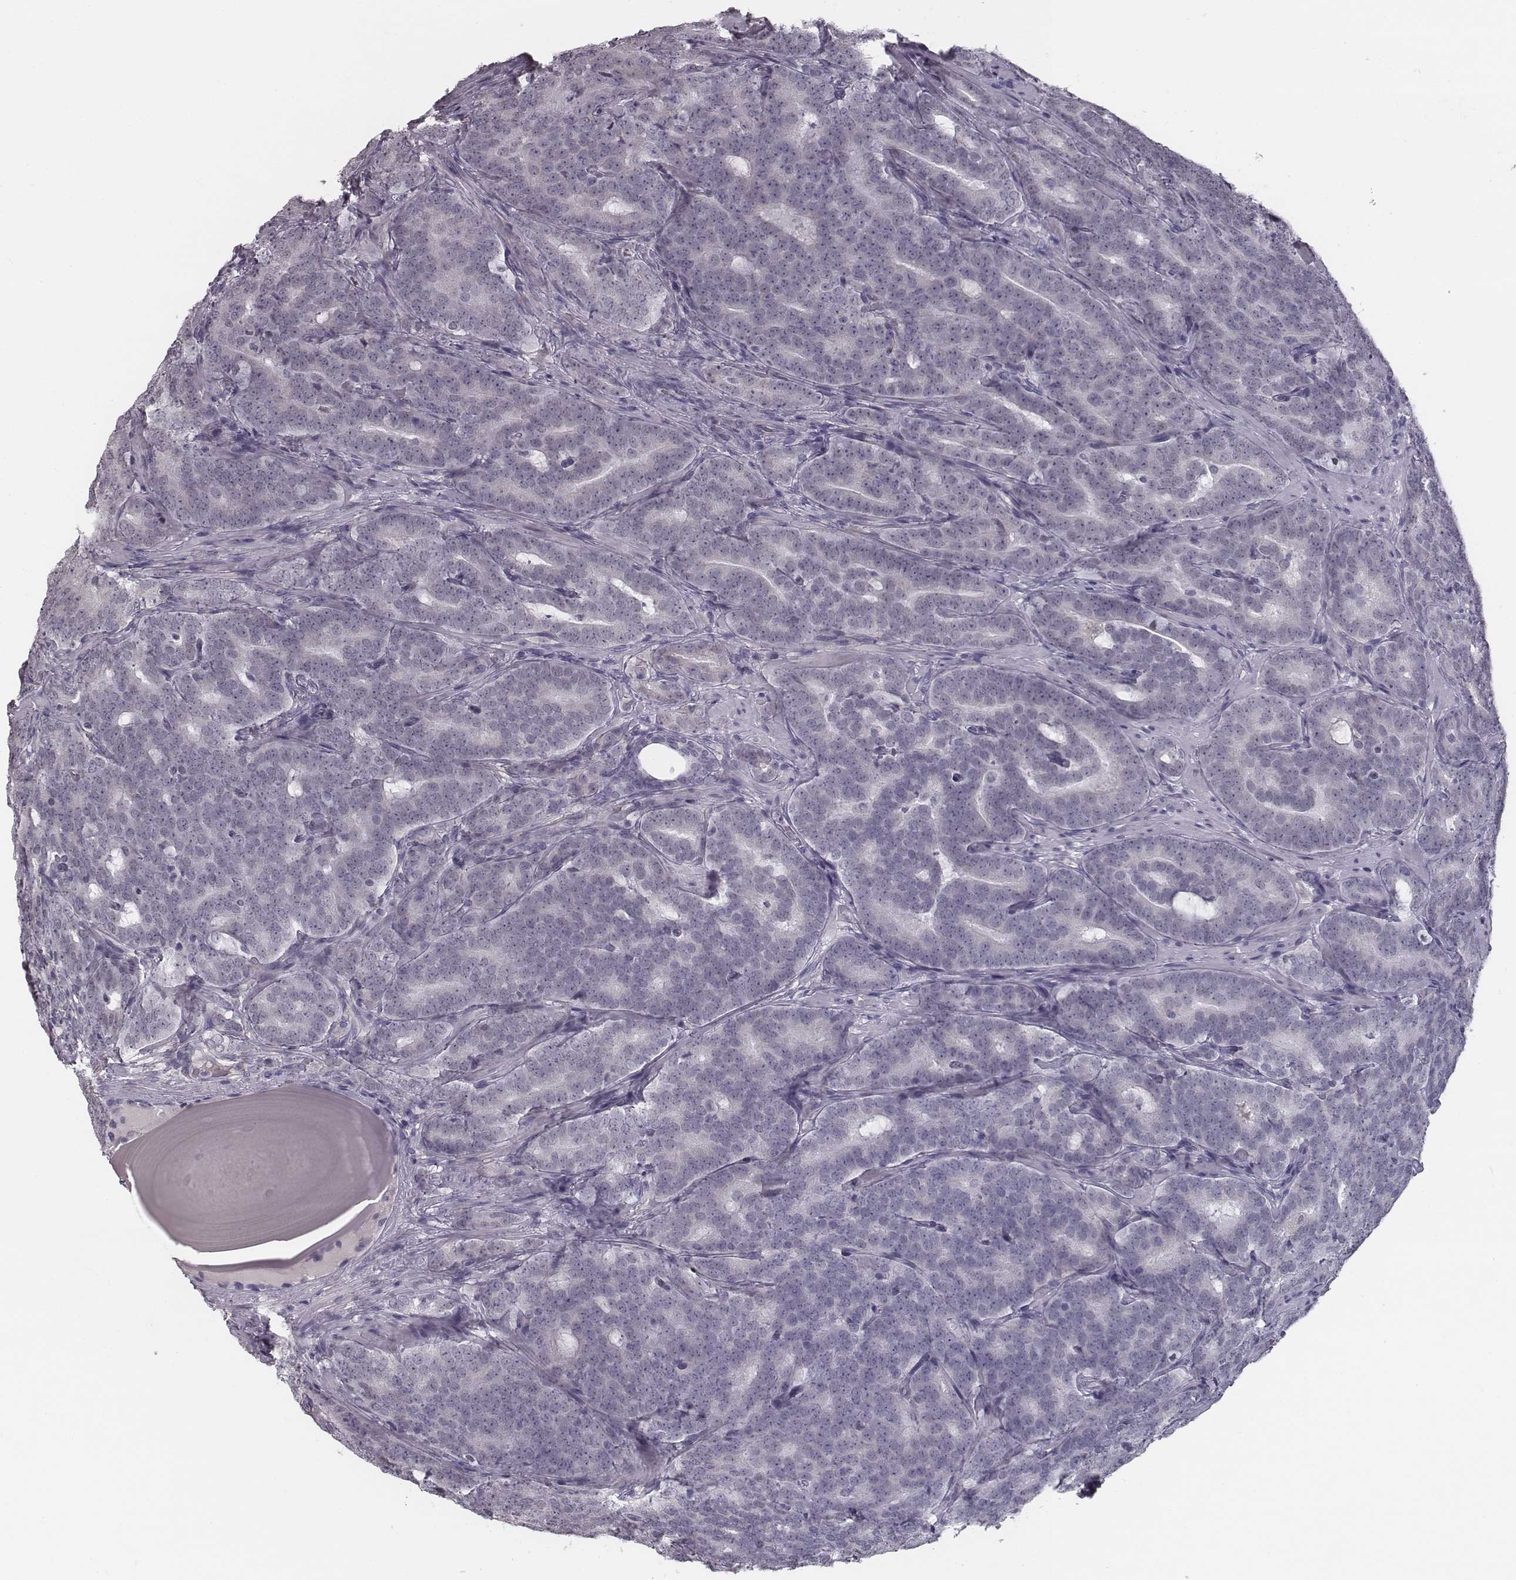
{"staining": {"intensity": "negative", "quantity": "none", "location": "none"}, "tissue": "prostate cancer", "cell_type": "Tumor cells", "image_type": "cancer", "snomed": [{"axis": "morphology", "description": "Adenocarcinoma, NOS"}, {"axis": "topography", "description": "Prostate"}], "caption": "Image shows no significant protein expression in tumor cells of prostate adenocarcinoma. (Immunohistochemistry (ihc), brightfield microscopy, high magnification).", "gene": "SEPTIN14", "patient": {"sex": "male", "age": 71}}